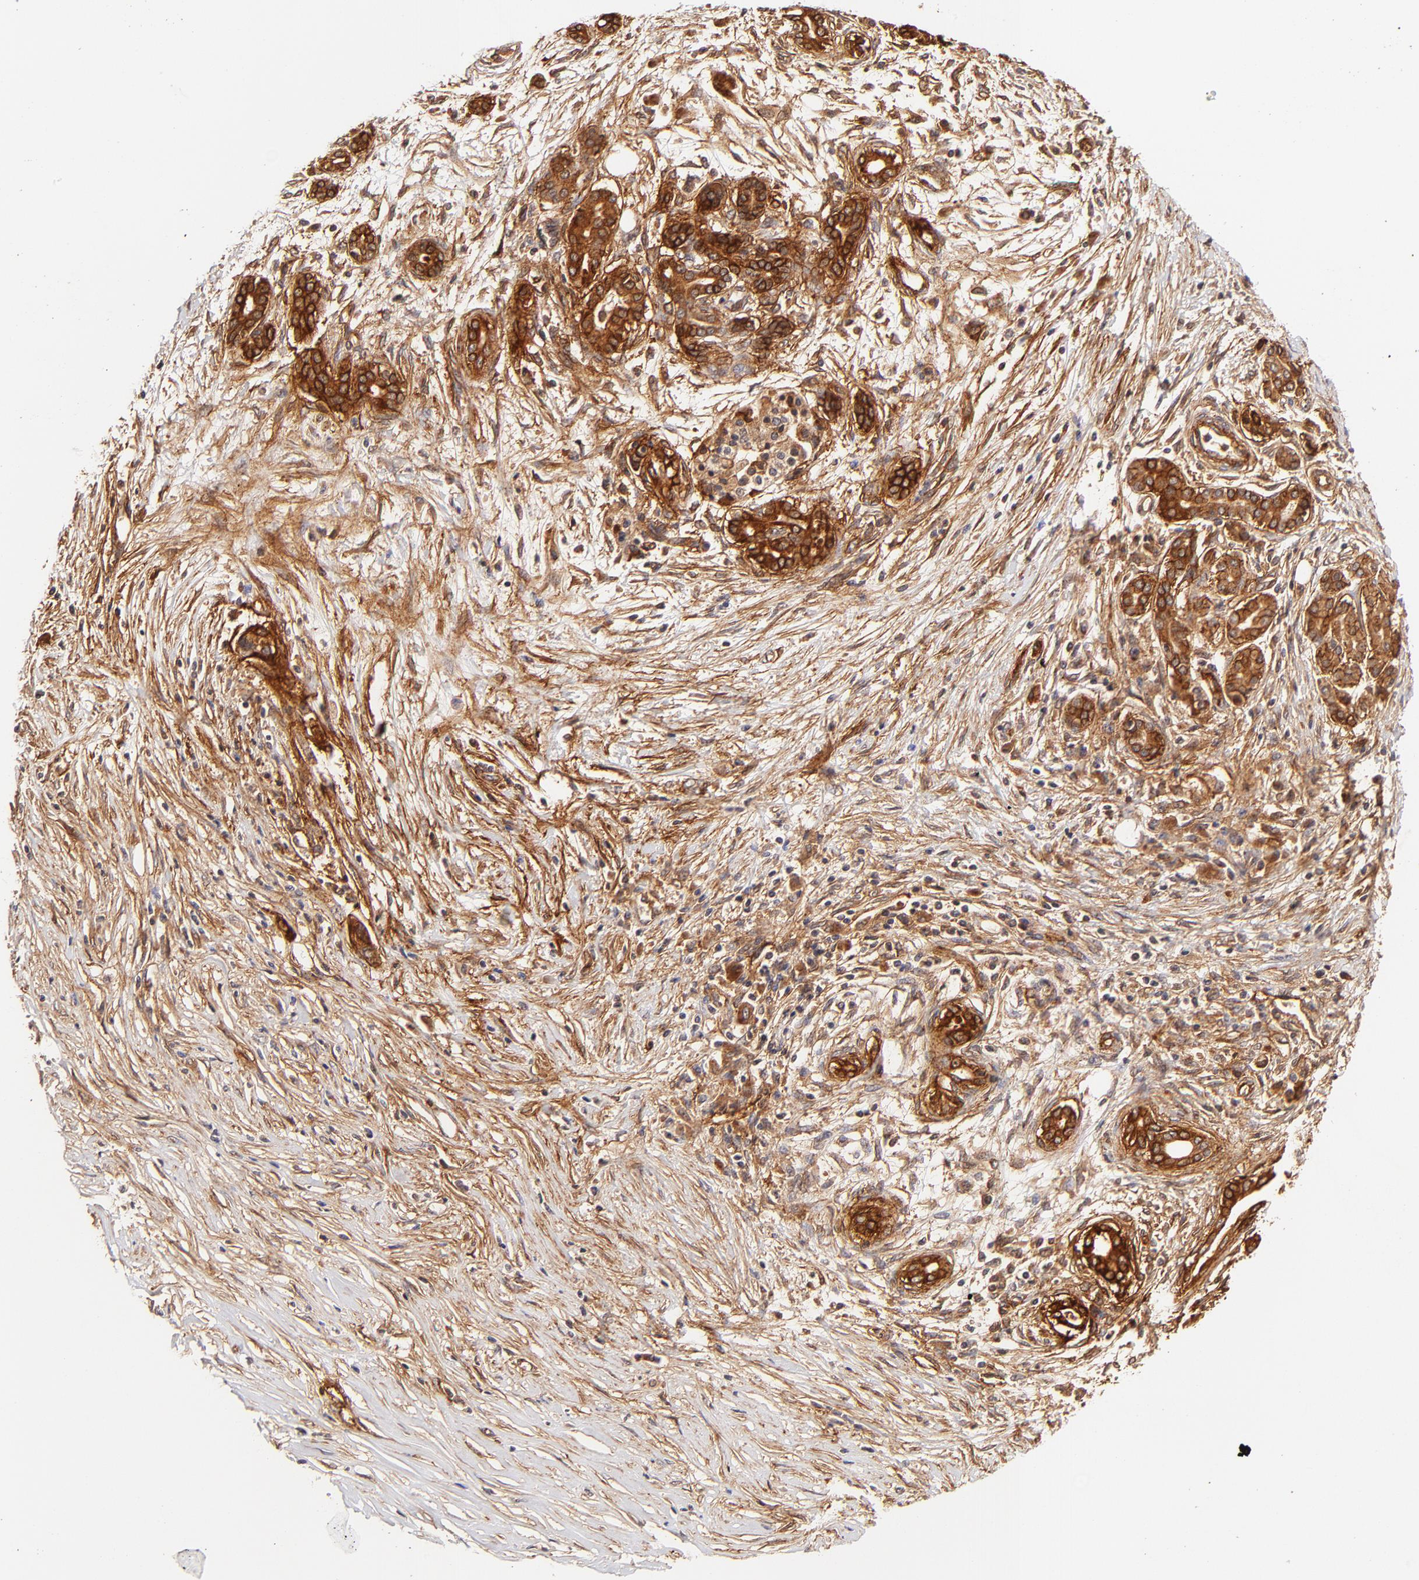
{"staining": {"intensity": "strong", "quantity": ">75%", "location": "cytoplasmic/membranous"}, "tissue": "pancreatic cancer", "cell_type": "Tumor cells", "image_type": "cancer", "snomed": [{"axis": "morphology", "description": "Adenocarcinoma, NOS"}, {"axis": "topography", "description": "Pancreas"}], "caption": "There is high levels of strong cytoplasmic/membranous positivity in tumor cells of adenocarcinoma (pancreatic), as demonstrated by immunohistochemical staining (brown color).", "gene": "ITGB1", "patient": {"sex": "female", "age": 59}}